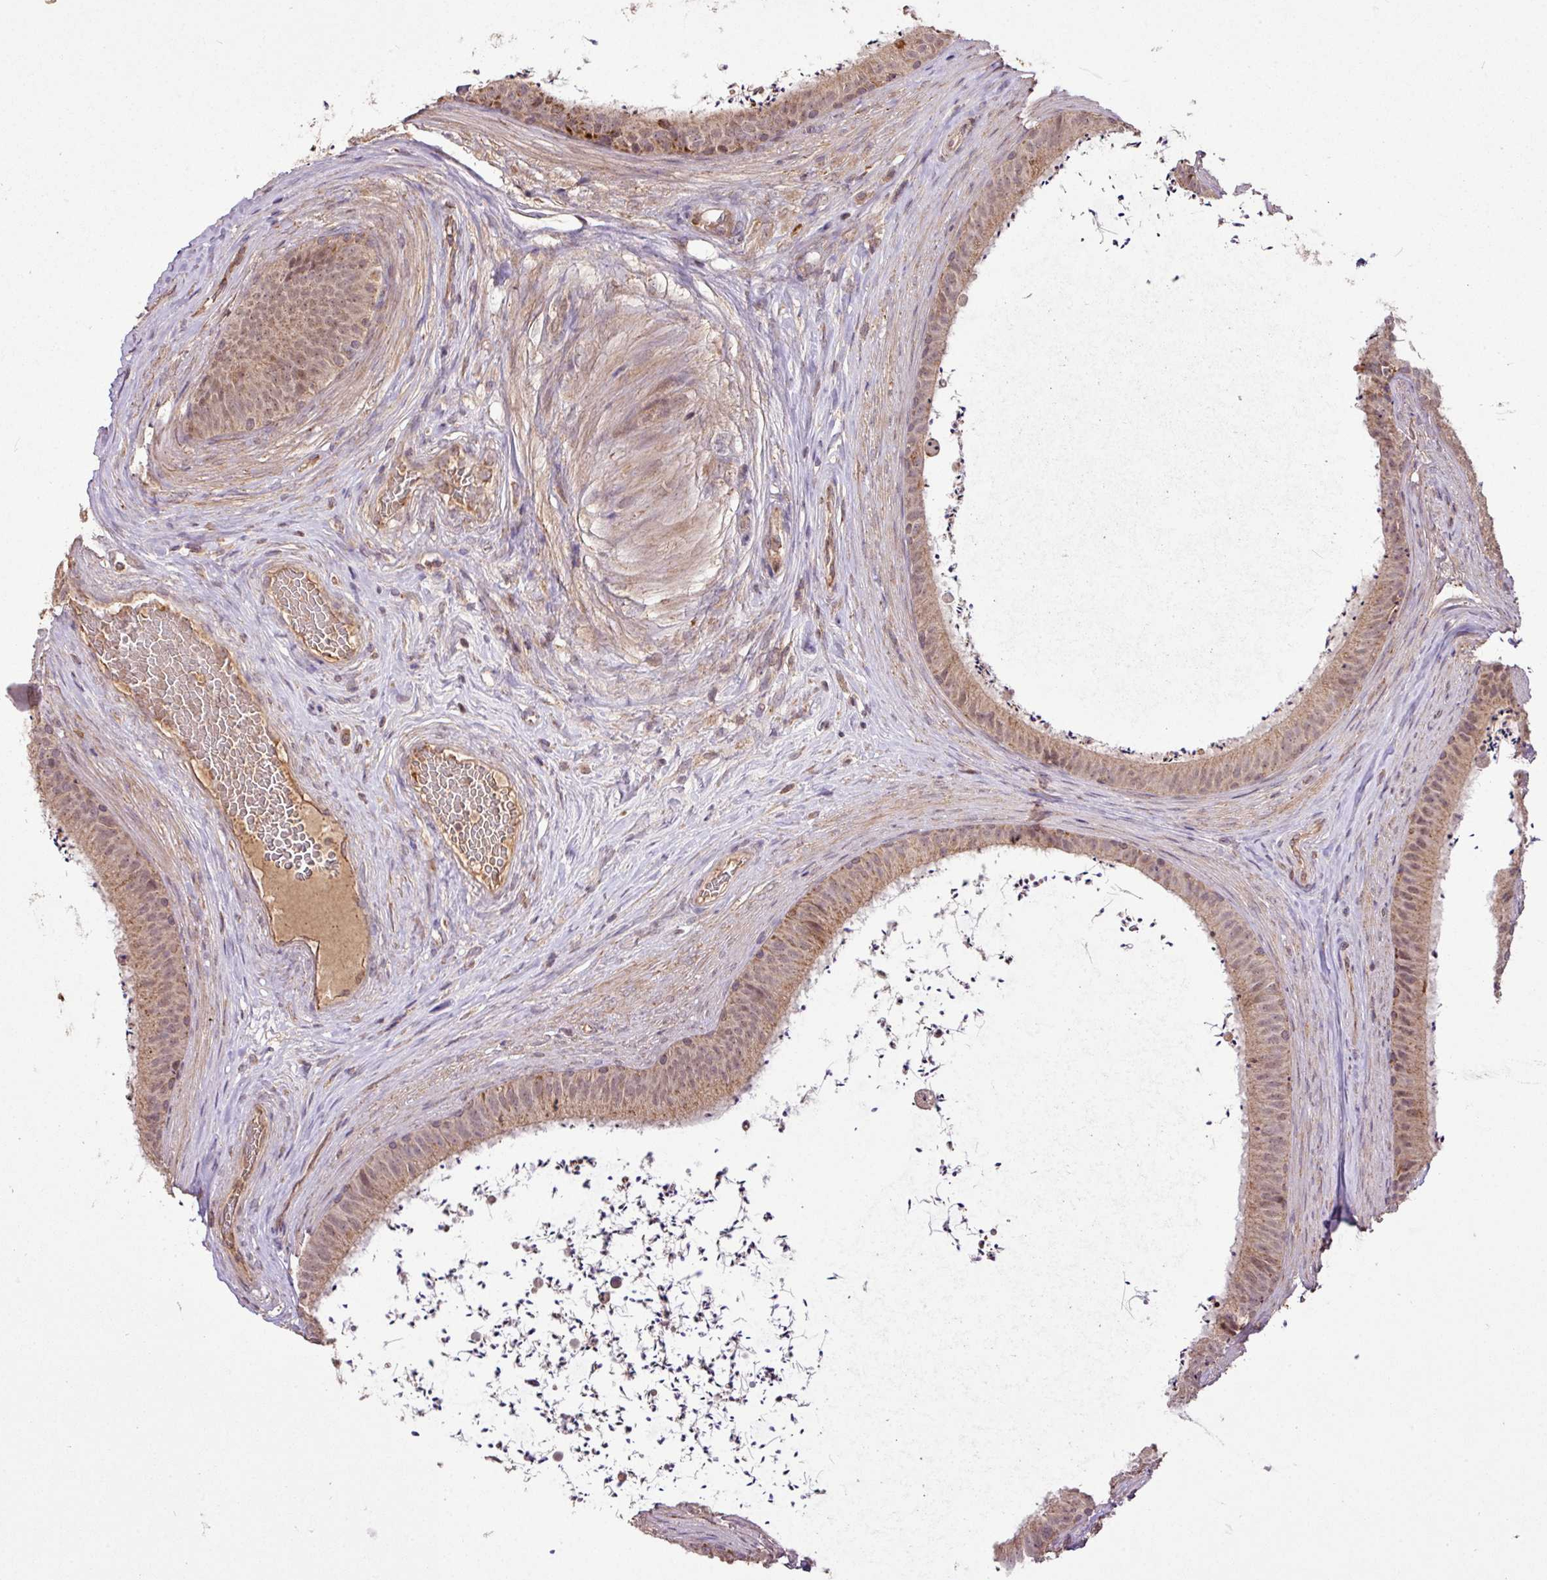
{"staining": {"intensity": "moderate", "quantity": ">75%", "location": "cytoplasmic/membranous"}, "tissue": "epididymis", "cell_type": "Glandular cells", "image_type": "normal", "snomed": [{"axis": "morphology", "description": "Normal tissue, NOS"}, {"axis": "topography", "description": "Testis"}, {"axis": "topography", "description": "Epididymis"}], "caption": "High-magnification brightfield microscopy of normal epididymis stained with DAB (3,3'-diaminobenzidine) (brown) and counterstained with hematoxylin (blue). glandular cells exhibit moderate cytoplasmic/membranous expression is present in about>75% of cells.", "gene": "YPEL1", "patient": {"sex": "male", "age": 41}}